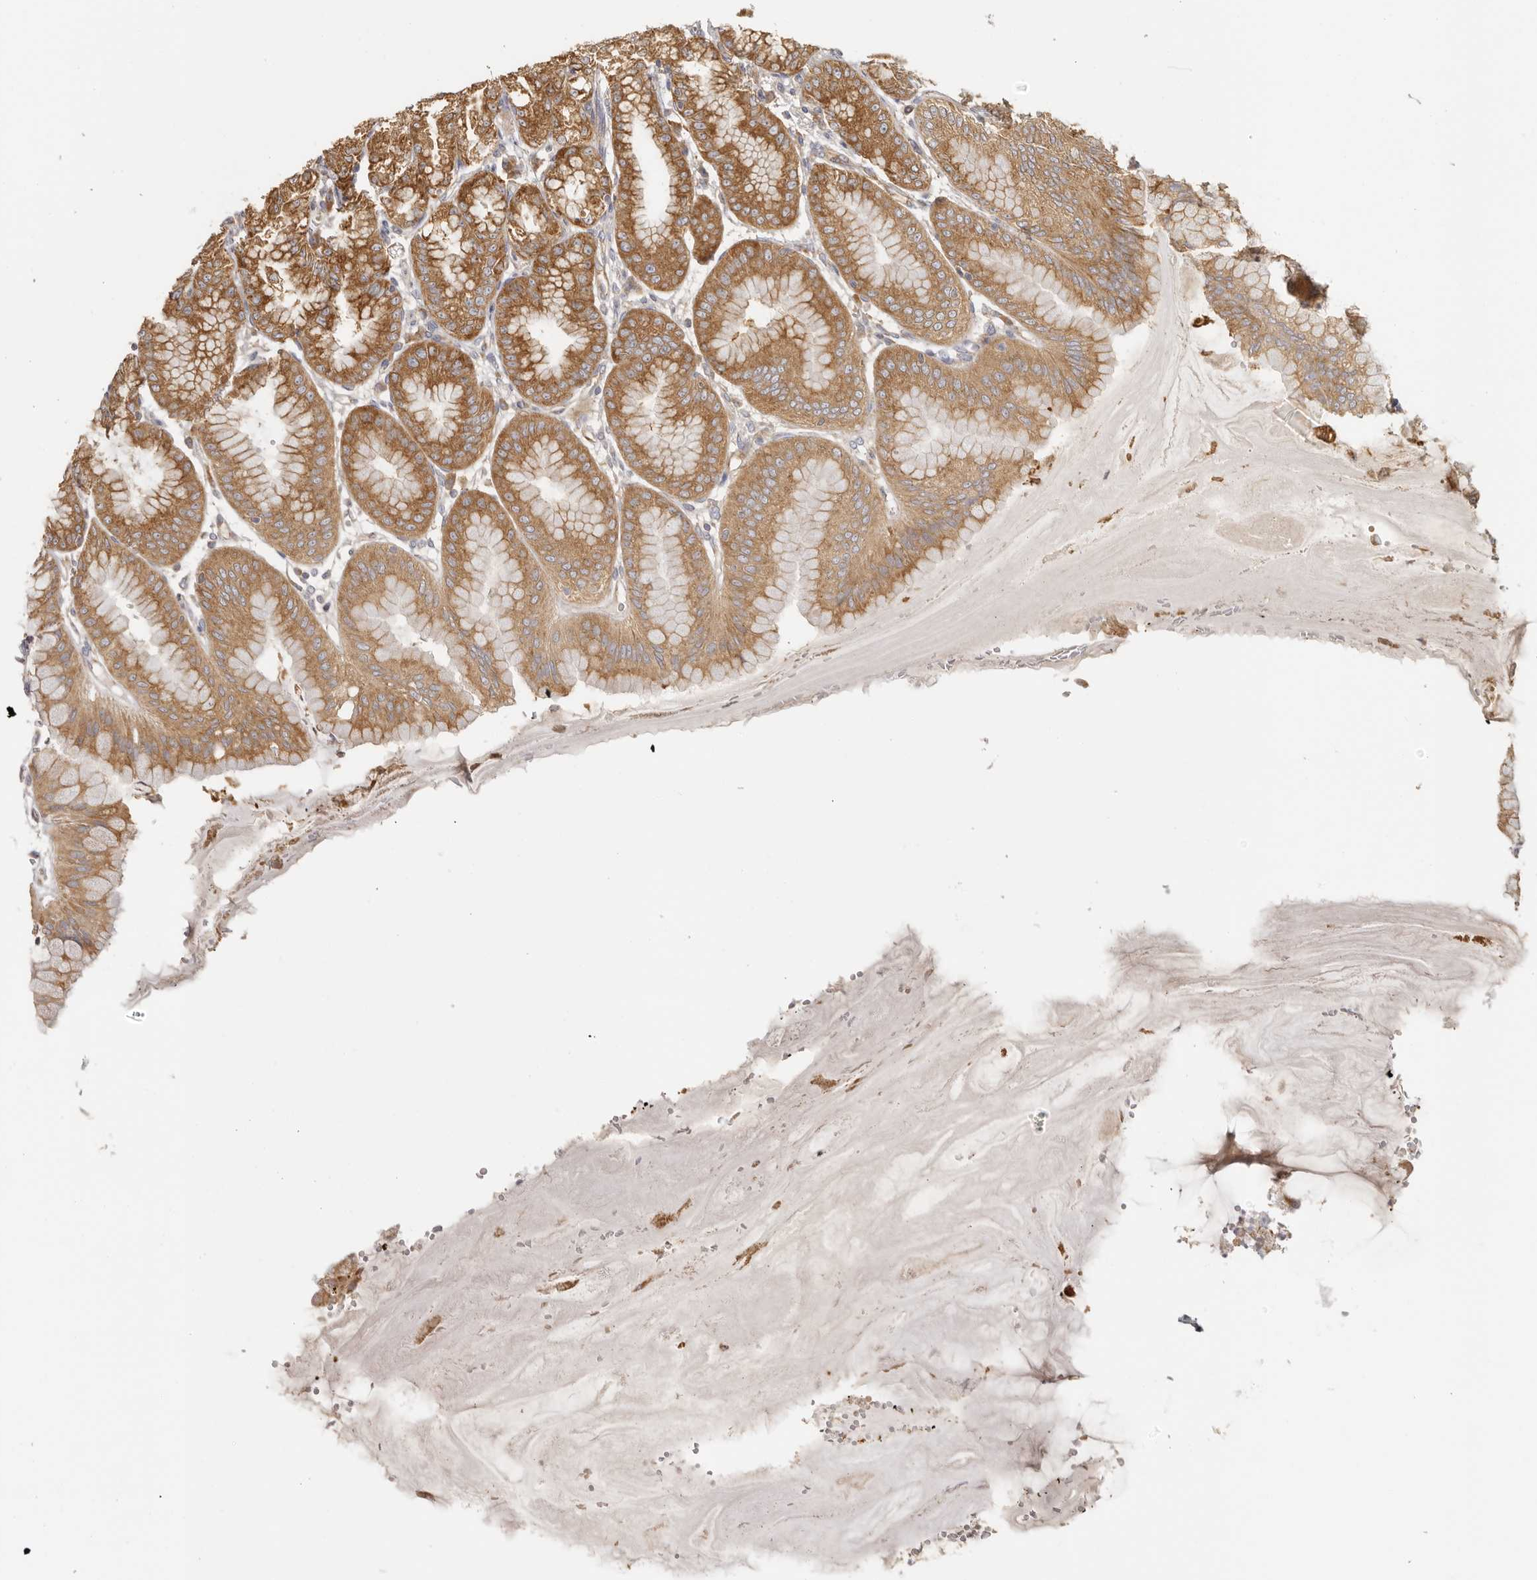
{"staining": {"intensity": "moderate", "quantity": ">75%", "location": "cytoplasmic/membranous"}, "tissue": "stomach", "cell_type": "Glandular cells", "image_type": "normal", "snomed": [{"axis": "morphology", "description": "Normal tissue, NOS"}, {"axis": "topography", "description": "Stomach, lower"}], "caption": "A brown stain labels moderate cytoplasmic/membranous expression of a protein in glandular cells of normal human stomach.", "gene": "EEF1E1", "patient": {"sex": "male", "age": 71}}